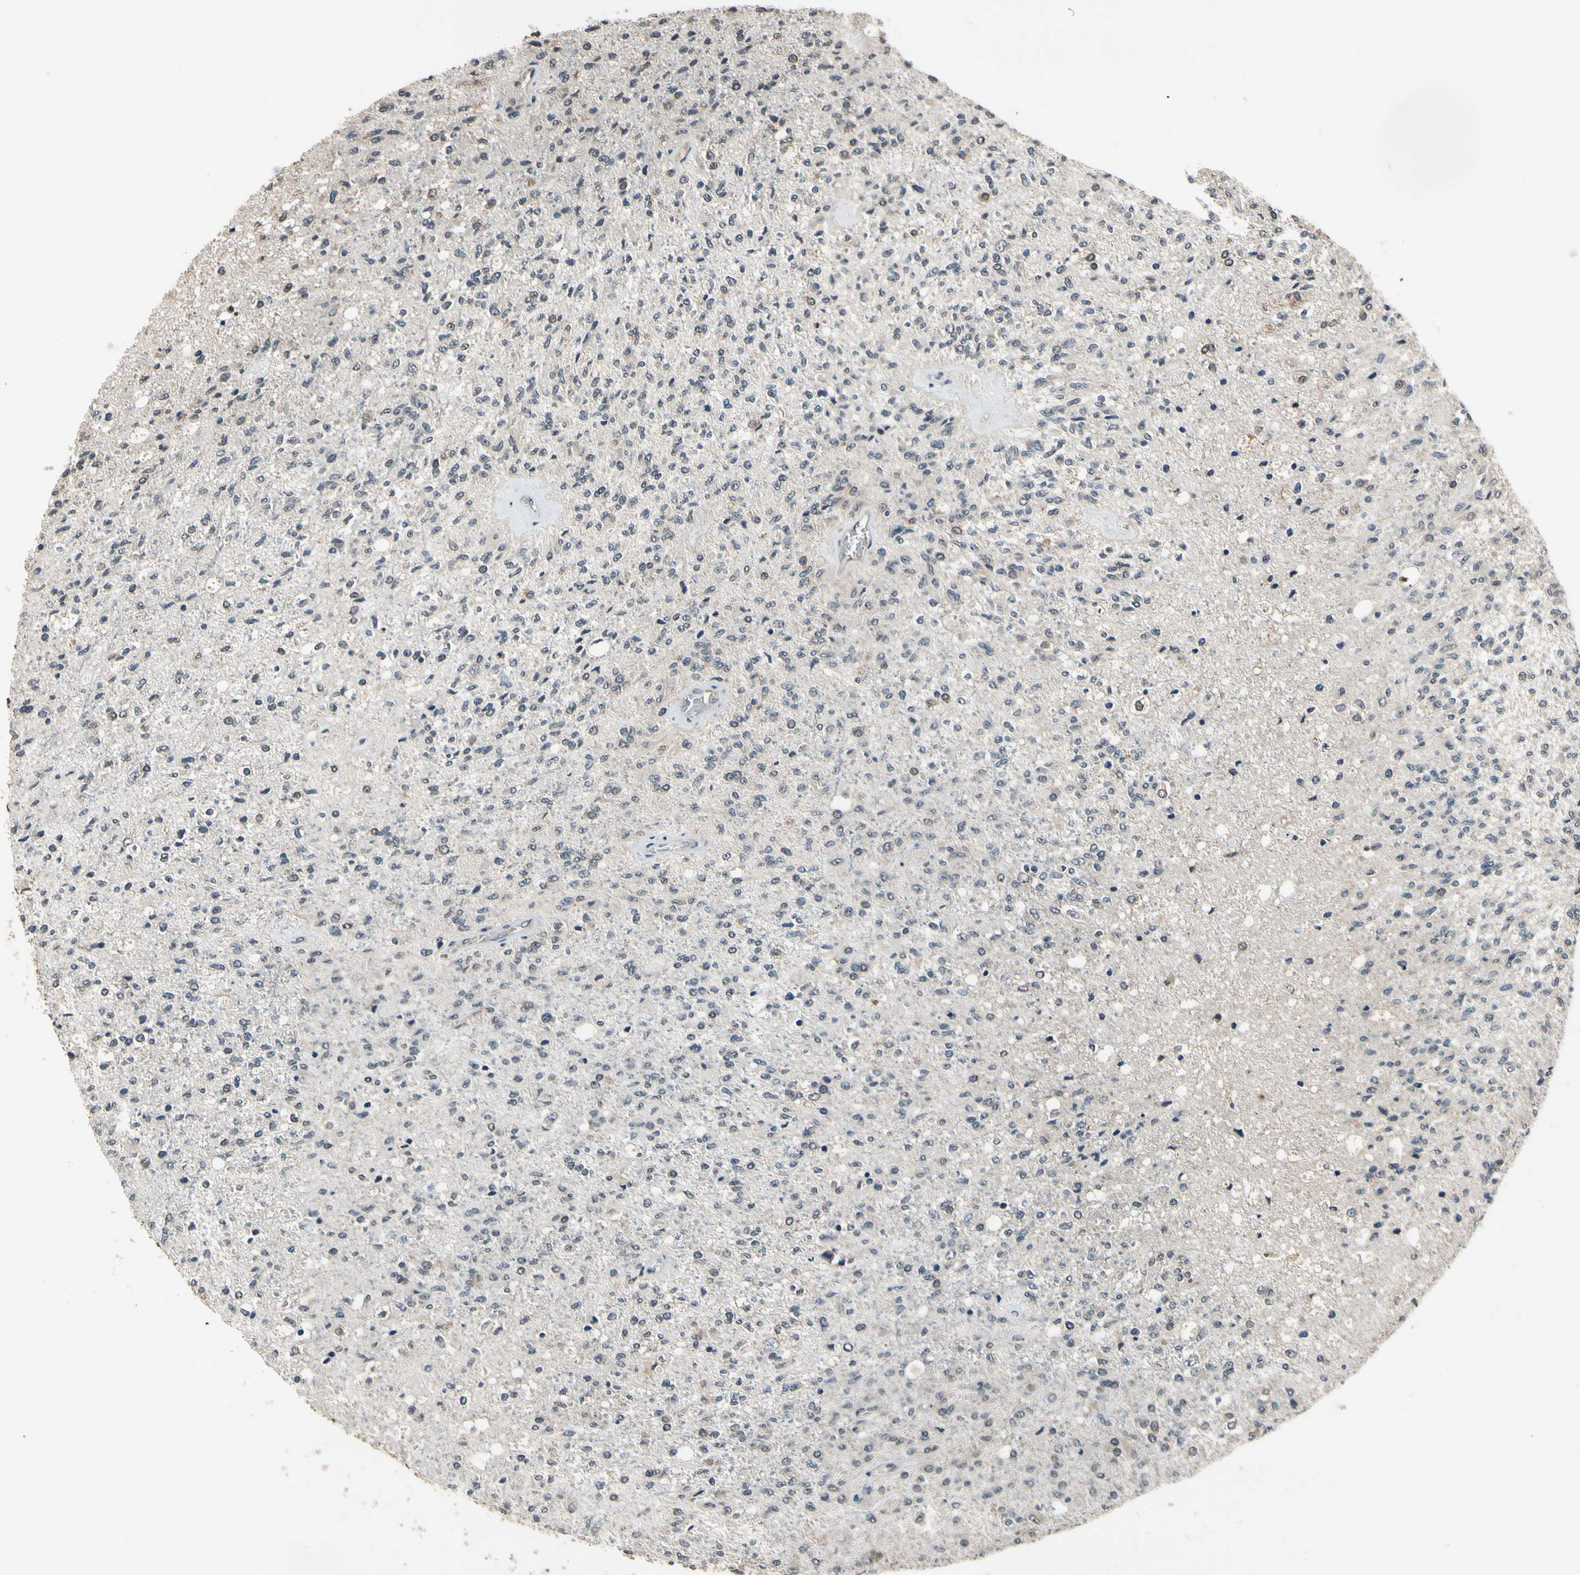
{"staining": {"intensity": "weak", "quantity": "<25%", "location": "cytoplasmic/membranous,nuclear"}, "tissue": "glioma", "cell_type": "Tumor cells", "image_type": "cancer", "snomed": [{"axis": "morphology", "description": "Normal tissue, NOS"}, {"axis": "morphology", "description": "Glioma, malignant, High grade"}, {"axis": "topography", "description": "Cerebral cortex"}], "caption": "Tumor cells are negative for protein expression in human malignant glioma (high-grade).", "gene": "GCLC", "patient": {"sex": "male", "age": 77}}